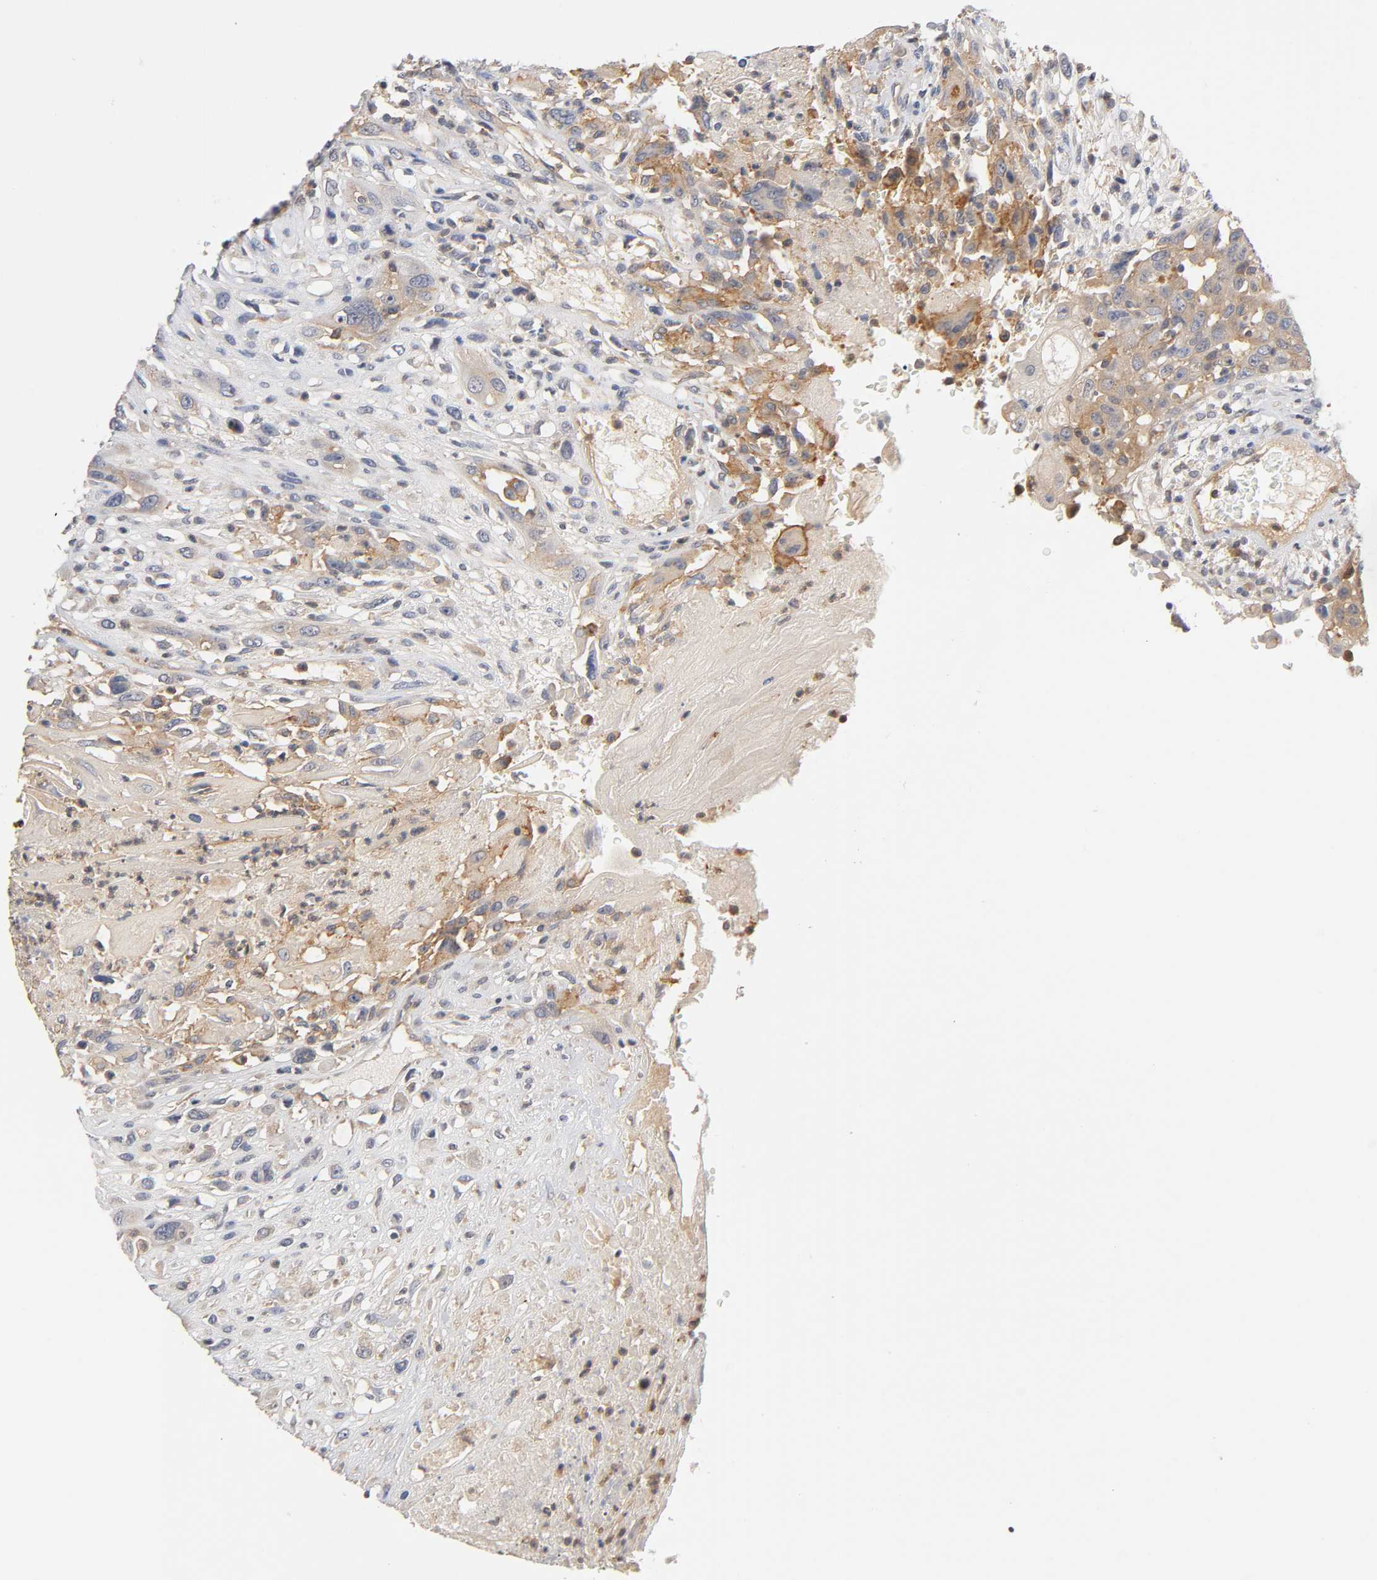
{"staining": {"intensity": "moderate", "quantity": "25%-75%", "location": "cytoplasmic/membranous"}, "tissue": "head and neck cancer", "cell_type": "Tumor cells", "image_type": "cancer", "snomed": [{"axis": "morphology", "description": "Necrosis, NOS"}, {"axis": "morphology", "description": "Neoplasm, malignant, NOS"}, {"axis": "topography", "description": "Salivary gland"}, {"axis": "topography", "description": "Head-Neck"}], "caption": "Tumor cells exhibit moderate cytoplasmic/membranous staining in approximately 25%-75% of cells in head and neck cancer (neoplasm (malignant)).", "gene": "ACTR2", "patient": {"sex": "male", "age": 43}}